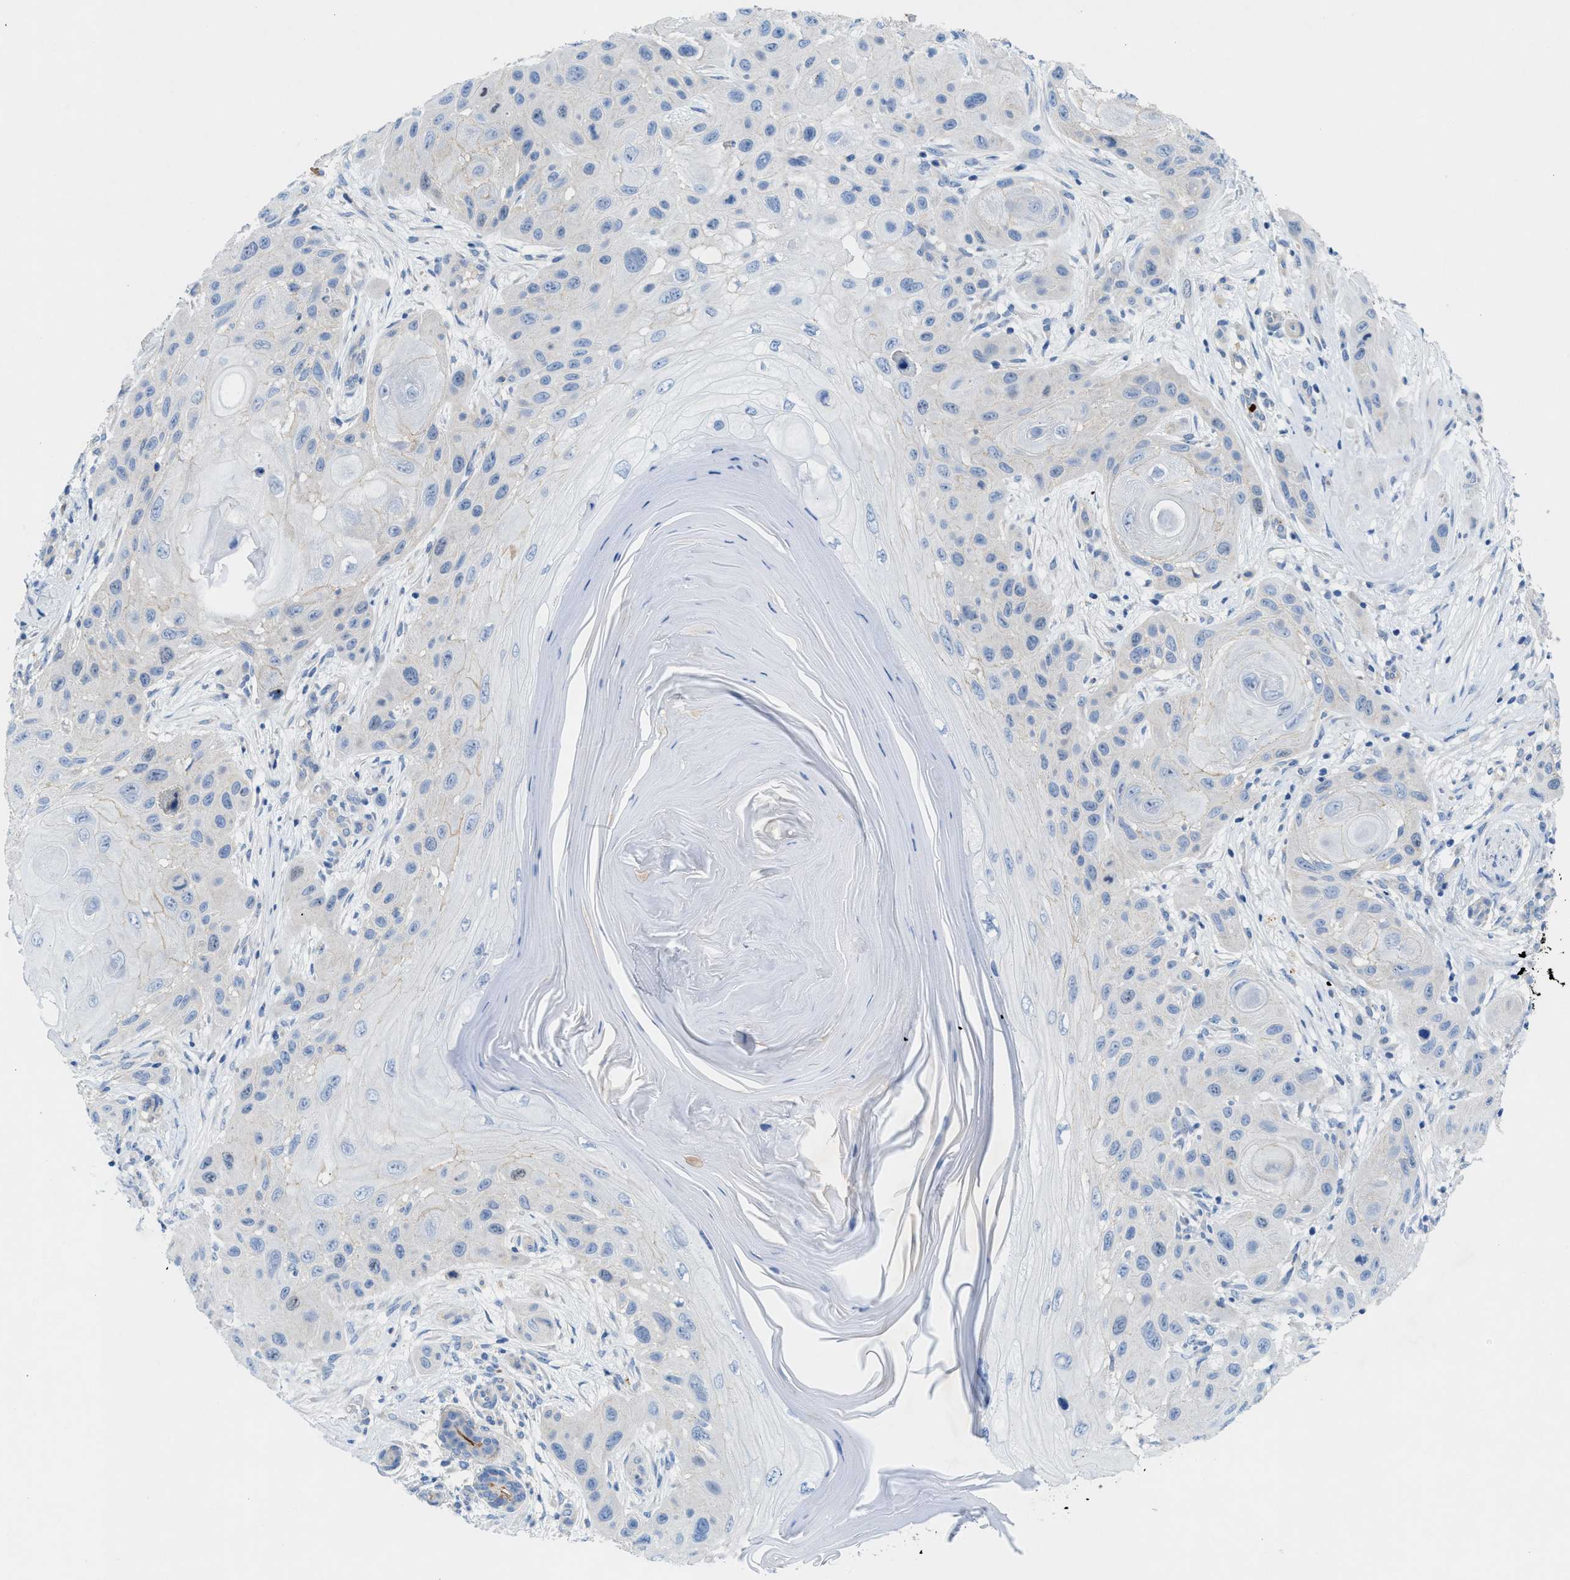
{"staining": {"intensity": "negative", "quantity": "none", "location": "none"}, "tissue": "skin cancer", "cell_type": "Tumor cells", "image_type": "cancer", "snomed": [{"axis": "morphology", "description": "Squamous cell carcinoma, NOS"}, {"axis": "topography", "description": "Skin"}], "caption": "Immunohistochemistry image of neoplastic tissue: skin squamous cell carcinoma stained with DAB (3,3'-diaminobenzidine) displays no significant protein positivity in tumor cells.", "gene": "CMTM1", "patient": {"sex": "female", "age": 96}}